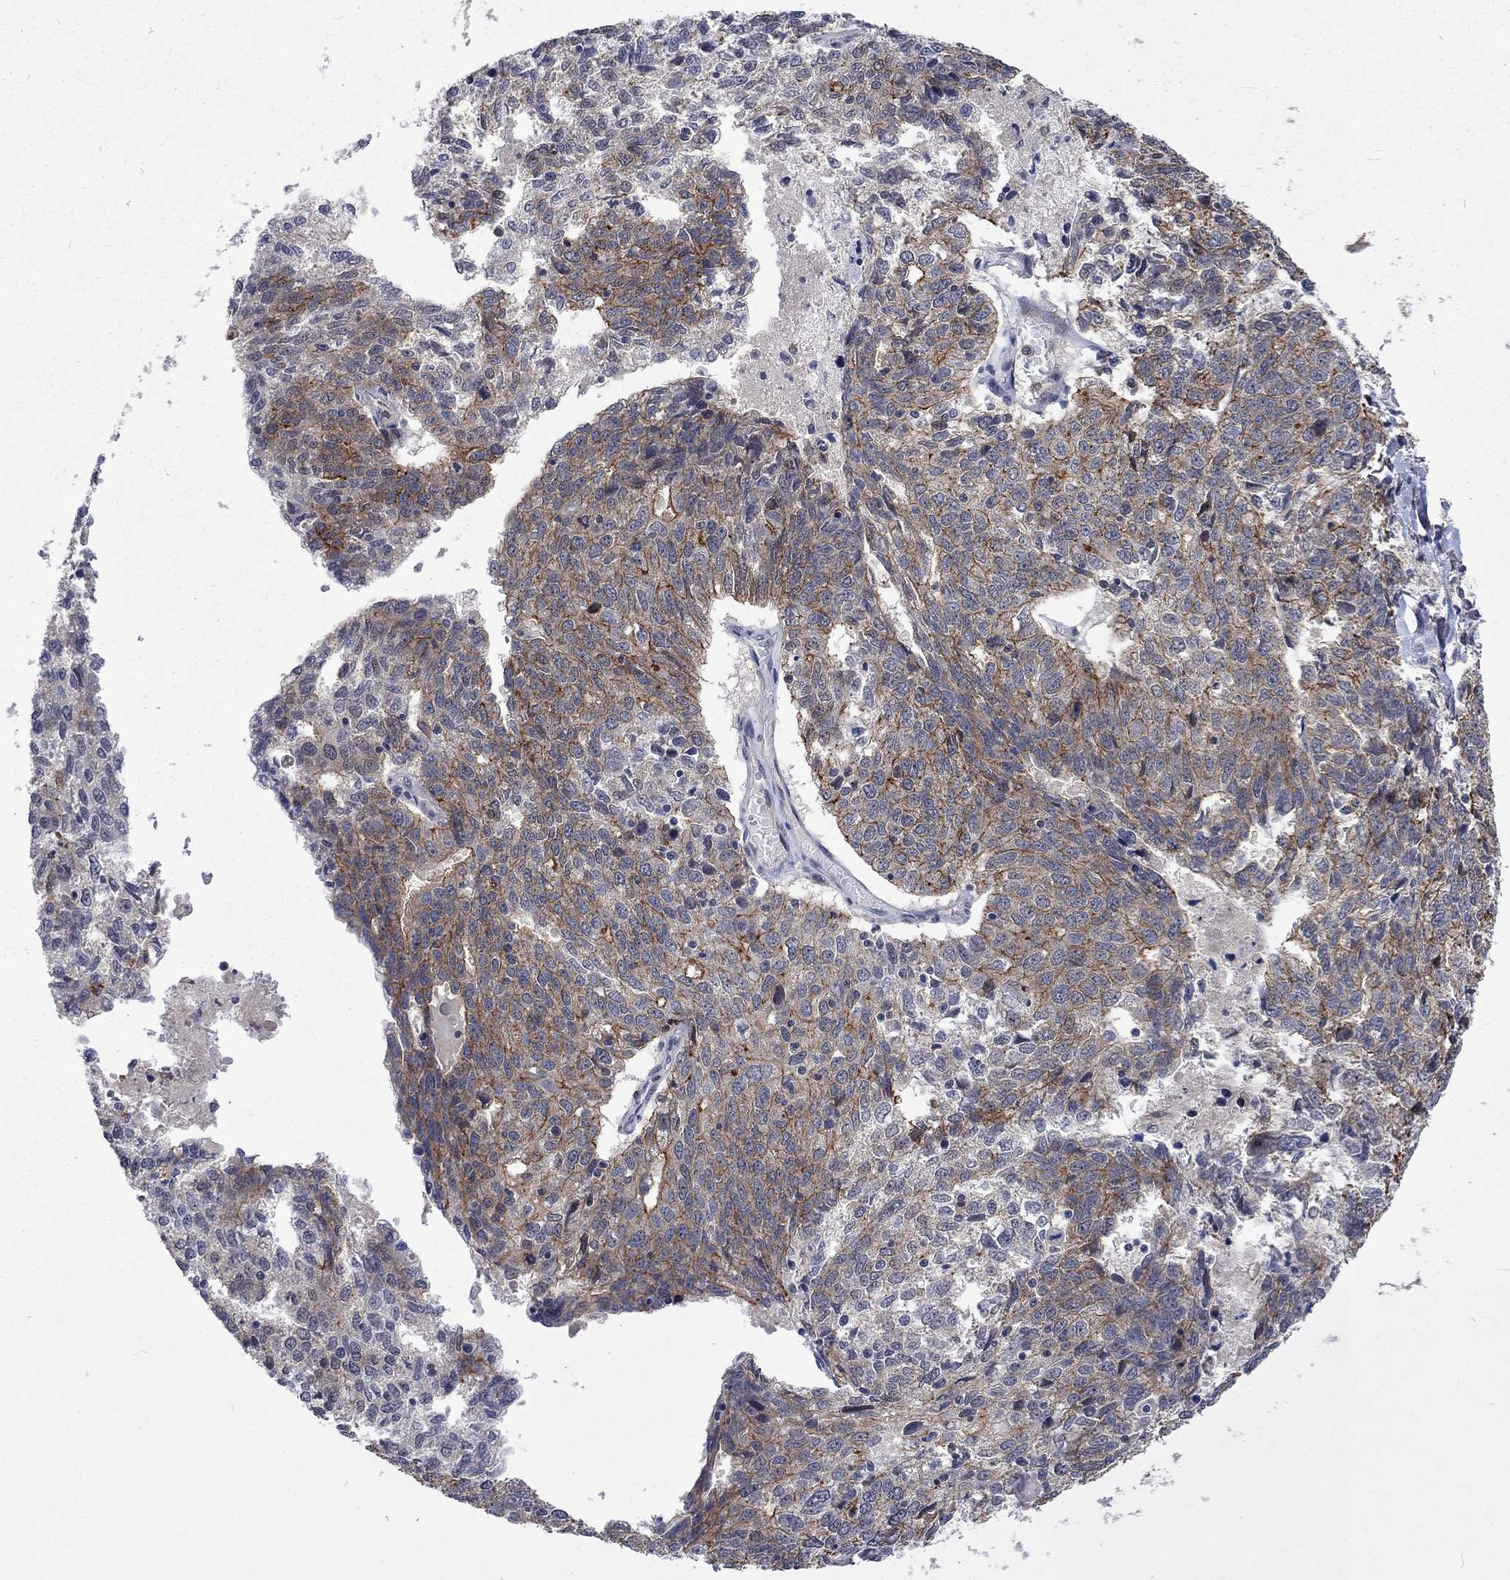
{"staining": {"intensity": "moderate", "quantity": "25%-75%", "location": "cytoplasmic/membranous"}, "tissue": "ovarian cancer", "cell_type": "Tumor cells", "image_type": "cancer", "snomed": [{"axis": "morphology", "description": "Cystadenocarcinoma, serous, NOS"}, {"axis": "topography", "description": "Ovary"}], "caption": "IHC (DAB) staining of human ovarian cancer (serous cystadenocarcinoma) reveals moderate cytoplasmic/membranous protein positivity in approximately 25%-75% of tumor cells.", "gene": "PPP1R9A", "patient": {"sex": "female", "age": 71}}